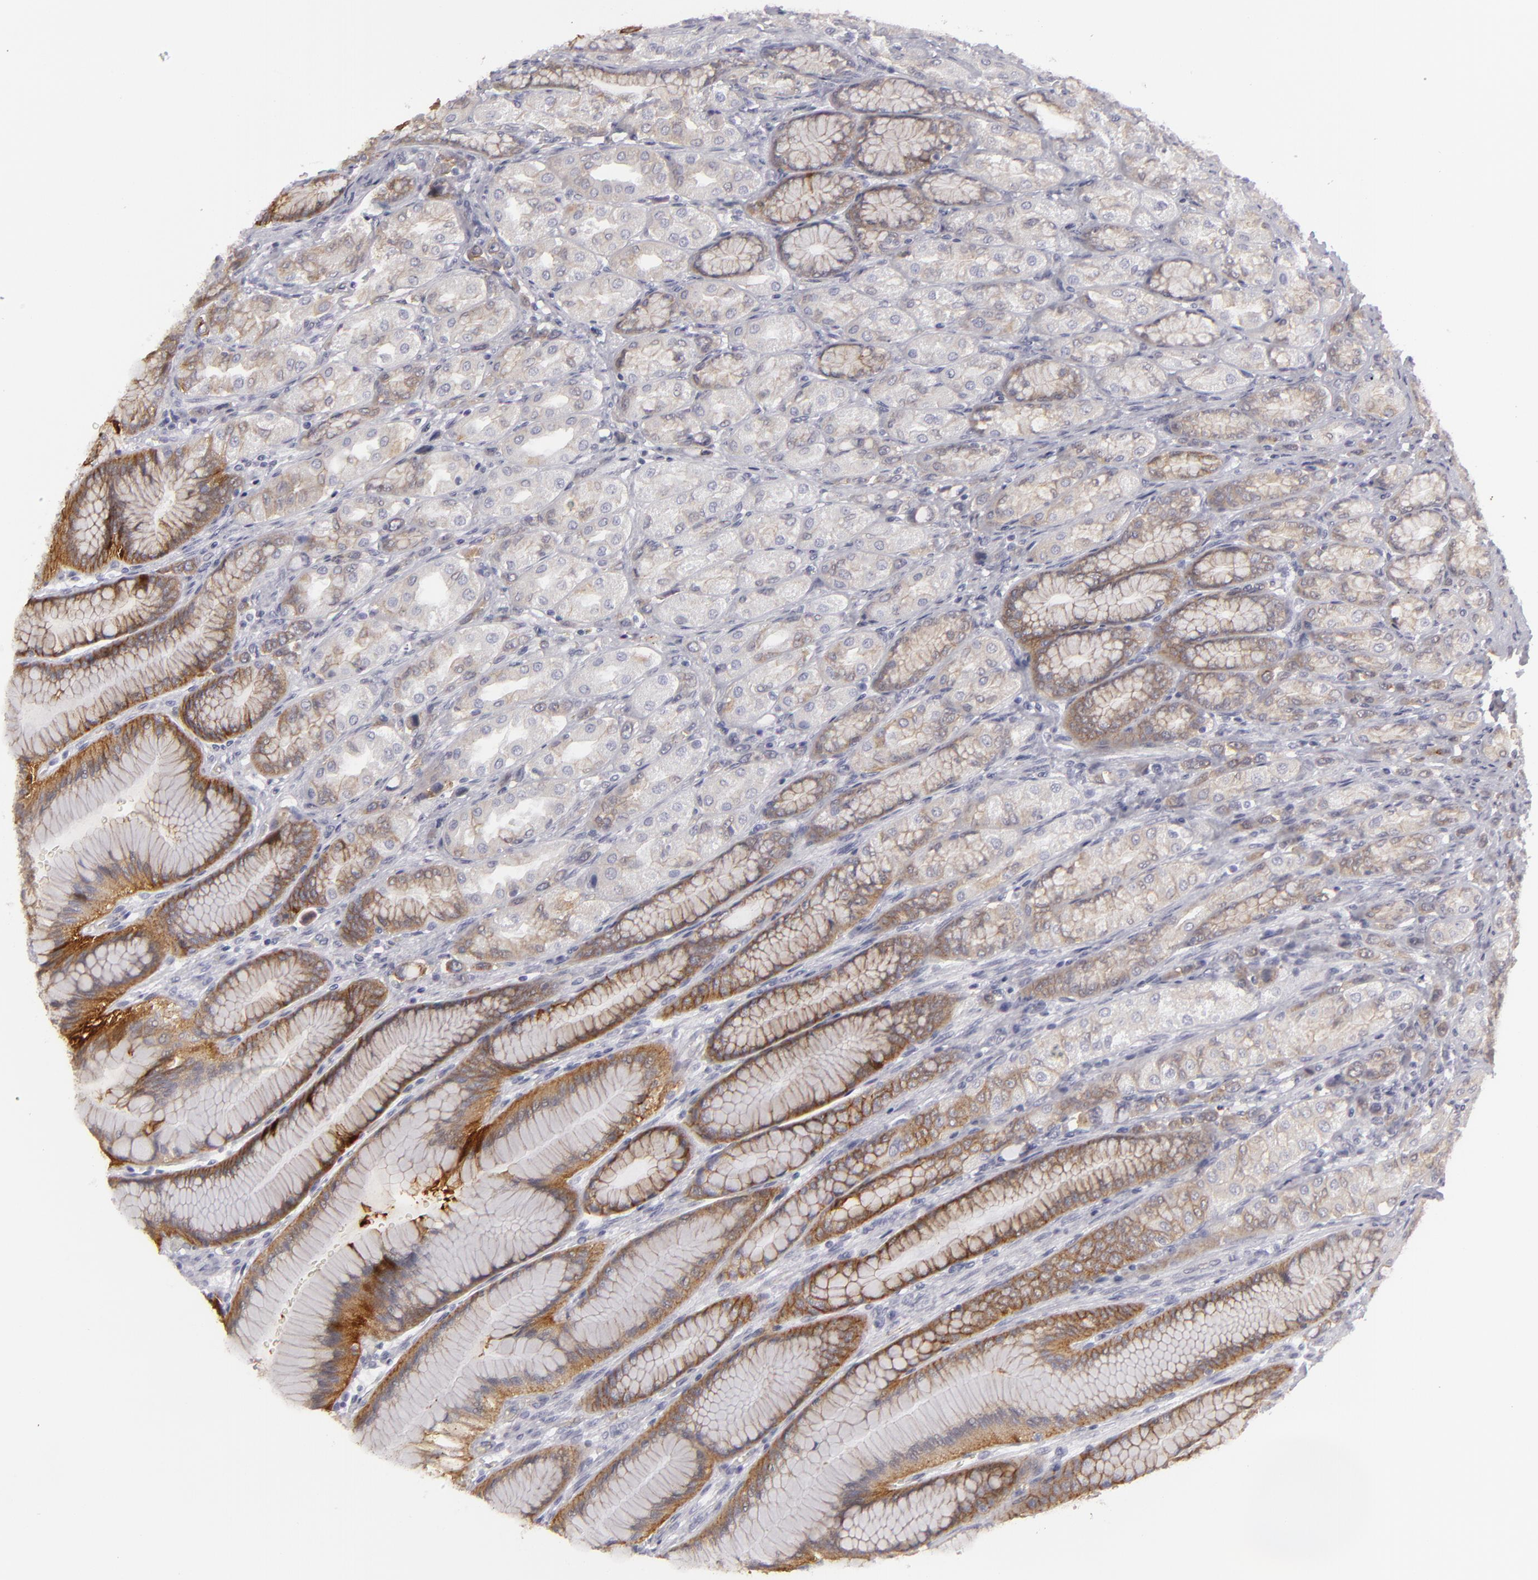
{"staining": {"intensity": "strong", "quantity": ">75%", "location": "cytoplasmic/membranous"}, "tissue": "stomach", "cell_type": "Glandular cells", "image_type": "normal", "snomed": [{"axis": "morphology", "description": "Normal tissue, NOS"}, {"axis": "morphology", "description": "Adenocarcinoma, NOS"}, {"axis": "topography", "description": "Stomach"}, {"axis": "topography", "description": "Stomach, lower"}], "caption": "Protein expression analysis of benign stomach demonstrates strong cytoplasmic/membranous positivity in about >75% of glandular cells.", "gene": "JUP", "patient": {"sex": "female", "age": 65}}